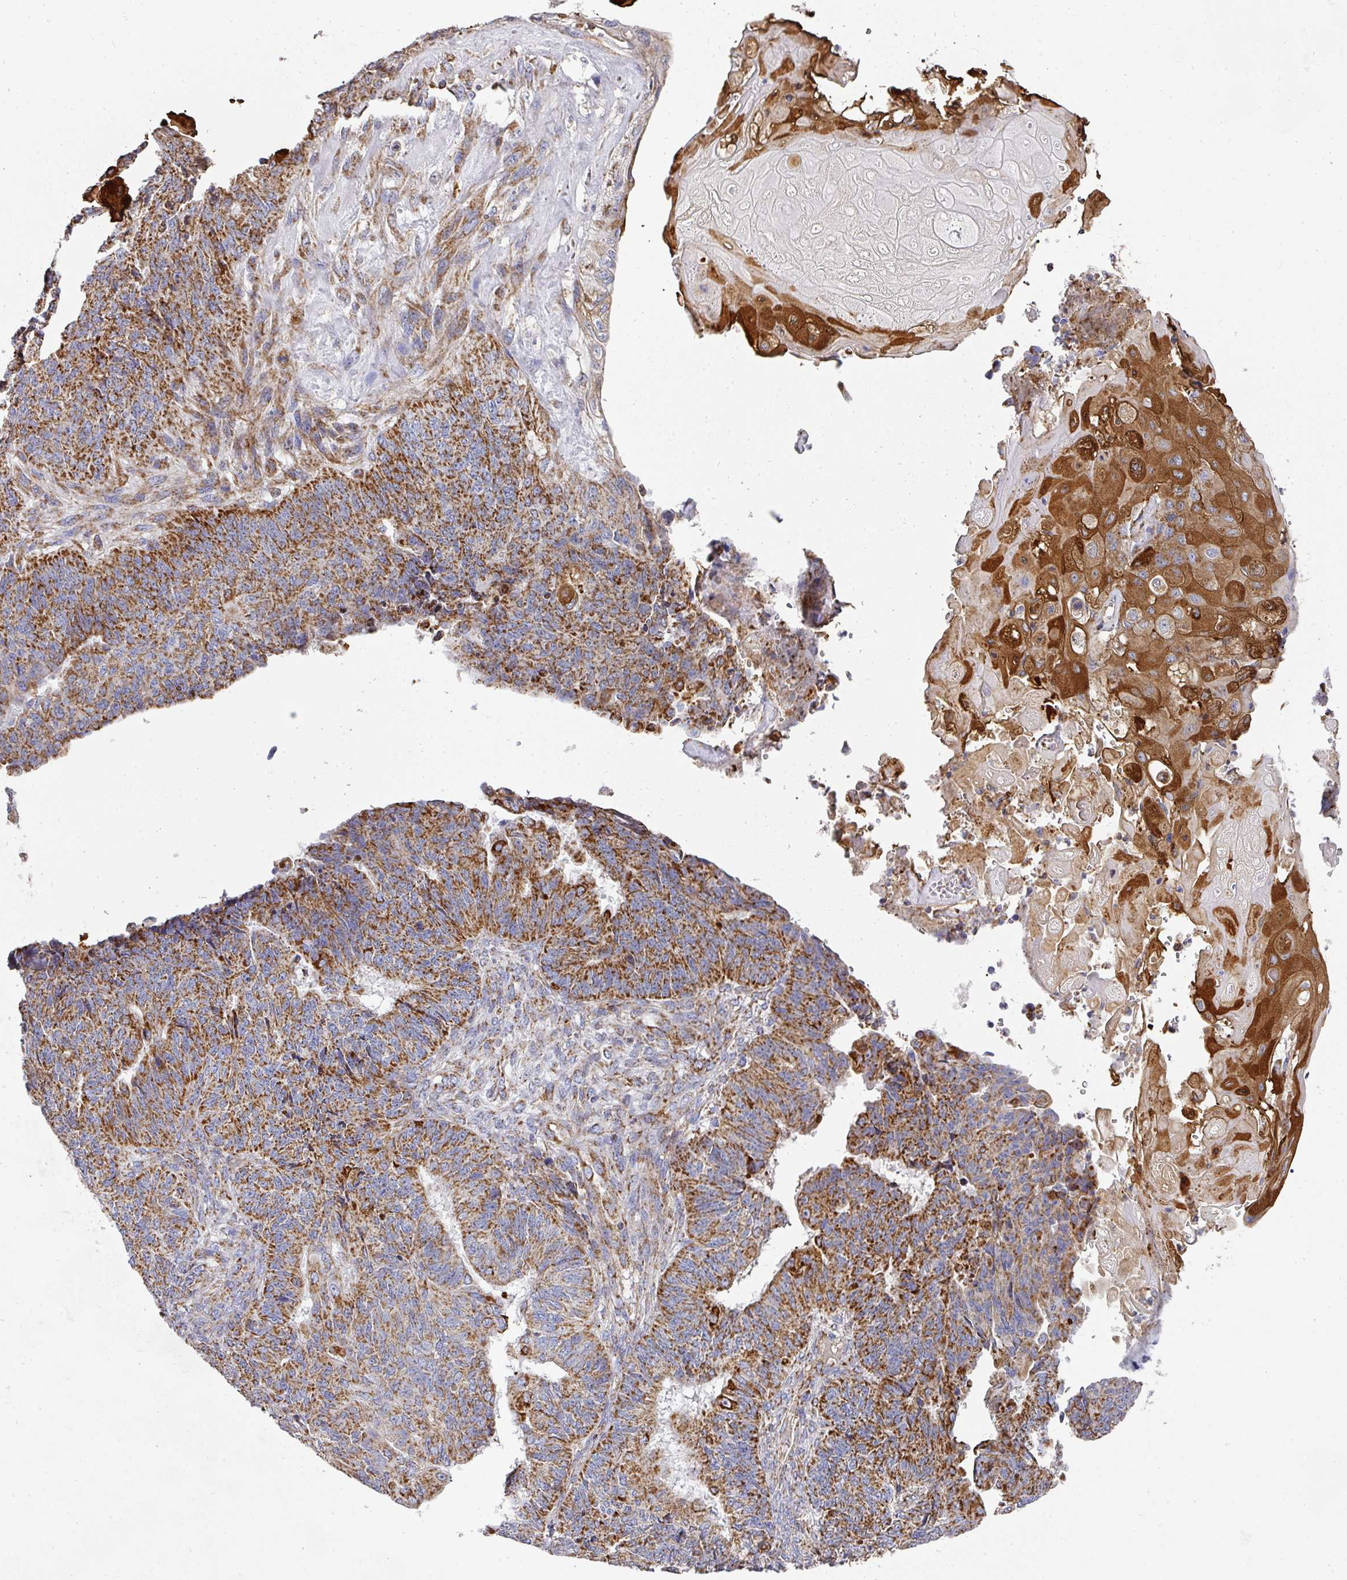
{"staining": {"intensity": "strong", "quantity": ">75%", "location": "cytoplasmic/membranous"}, "tissue": "endometrial cancer", "cell_type": "Tumor cells", "image_type": "cancer", "snomed": [{"axis": "morphology", "description": "Adenocarcinoma, NOS"}, {"axis": "topography", "description": "Endometrium"}], "caption": "Protein staining reveals strong cytoplasmic/membranous staining in about >75% of tumor cells in endometrial adenocarcinoma. Nuclei are stained in blue.", "gene": "UQCRFS1", "patient": {"sex": "female", "age": 32}}